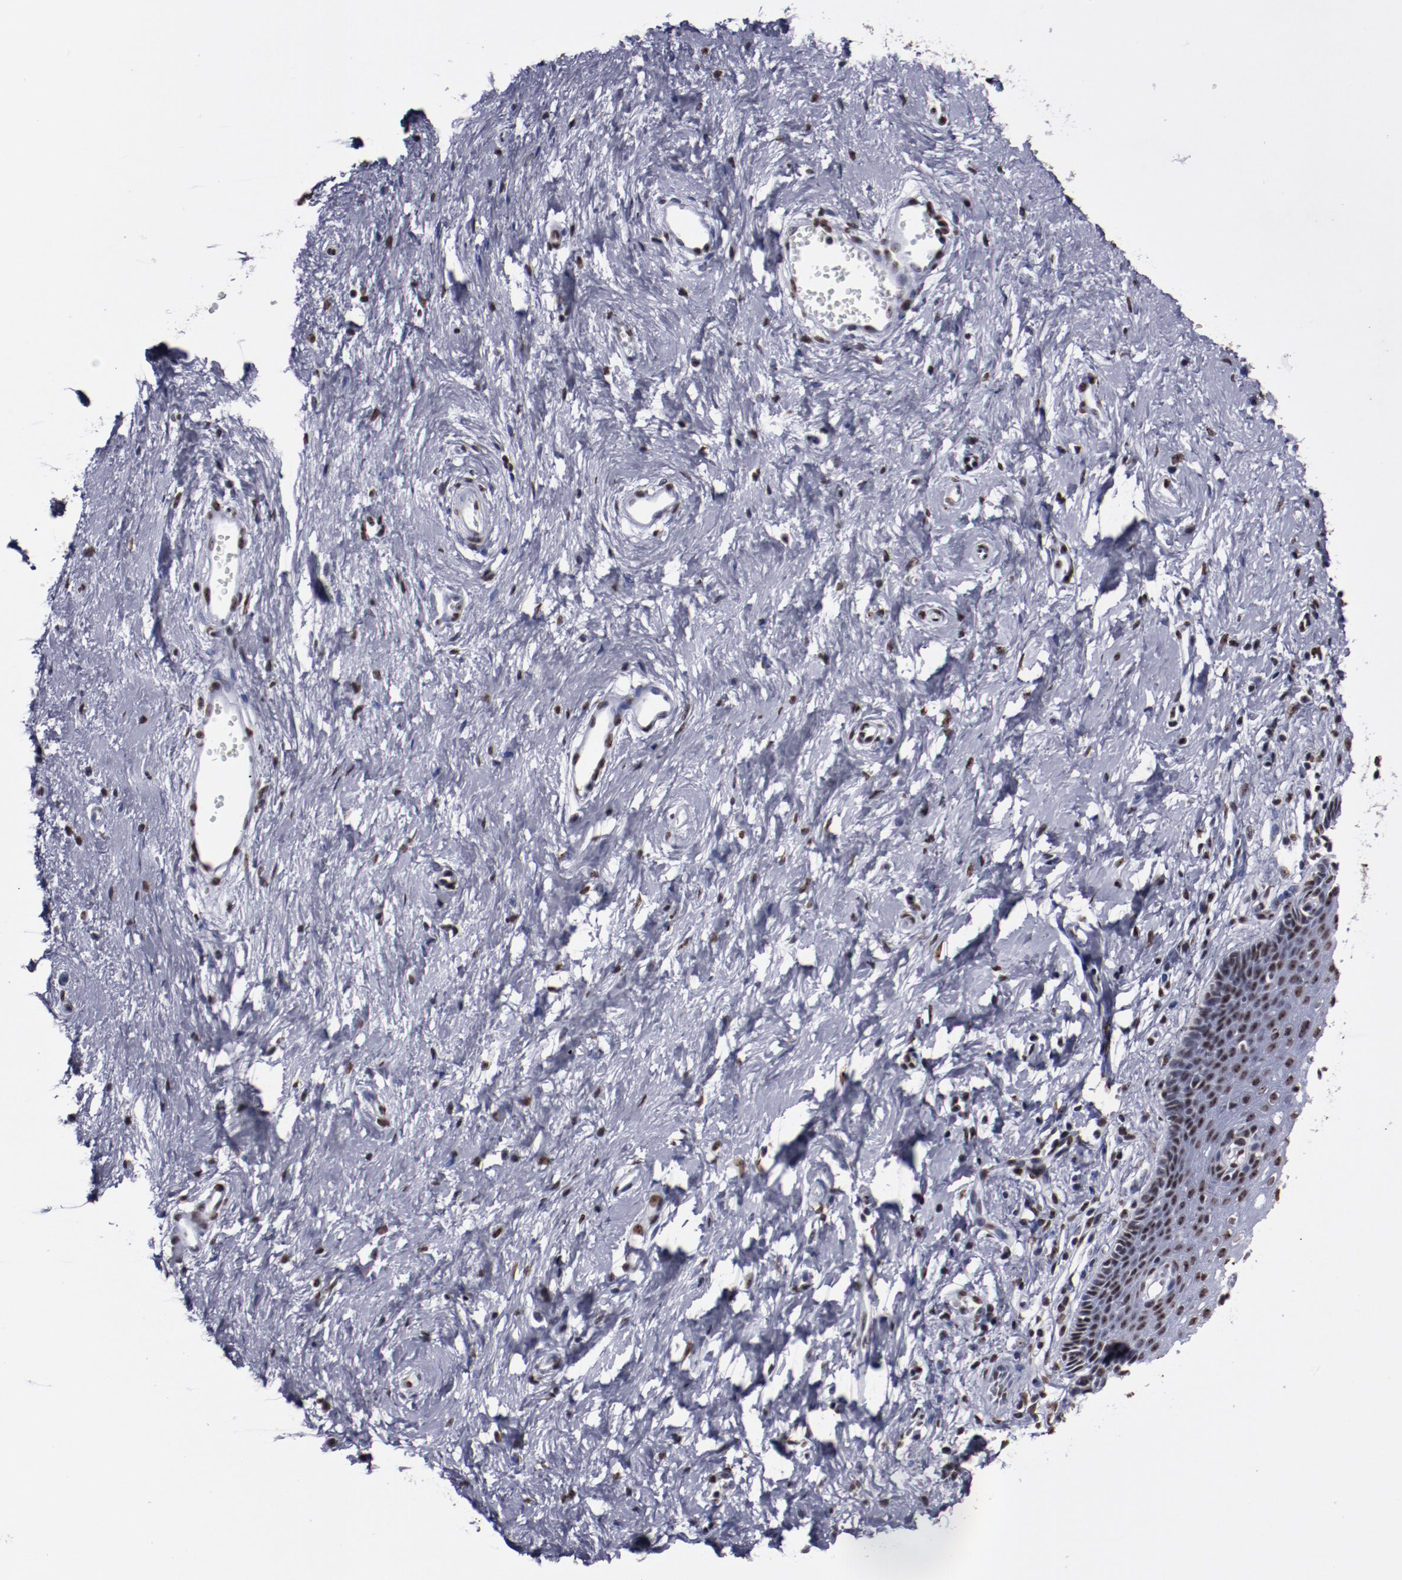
{"staining": {"intensity": "strong", "quantity": ">75%", "location": "nuclear"}, "tissue": "cervix", "cell_type": "Glandular cells", "image_type": "normal", "snomed": [{"axis": "morphology", "description": "Normal tissue, NOS"}, {"axis": "topography", "description": "Cervix"}], "caption": "Immunohistochemical staining of normal cervix demonstrates strong nuclear protein positivity in approximately >75% of glandular cells. (DAB (3,3'-diaminobenzidine) = brown stain, brightfield microscopy at high magnification).", "gene": "HNRNPA1L3", "patient": {"sex": "female", "age": 39}}